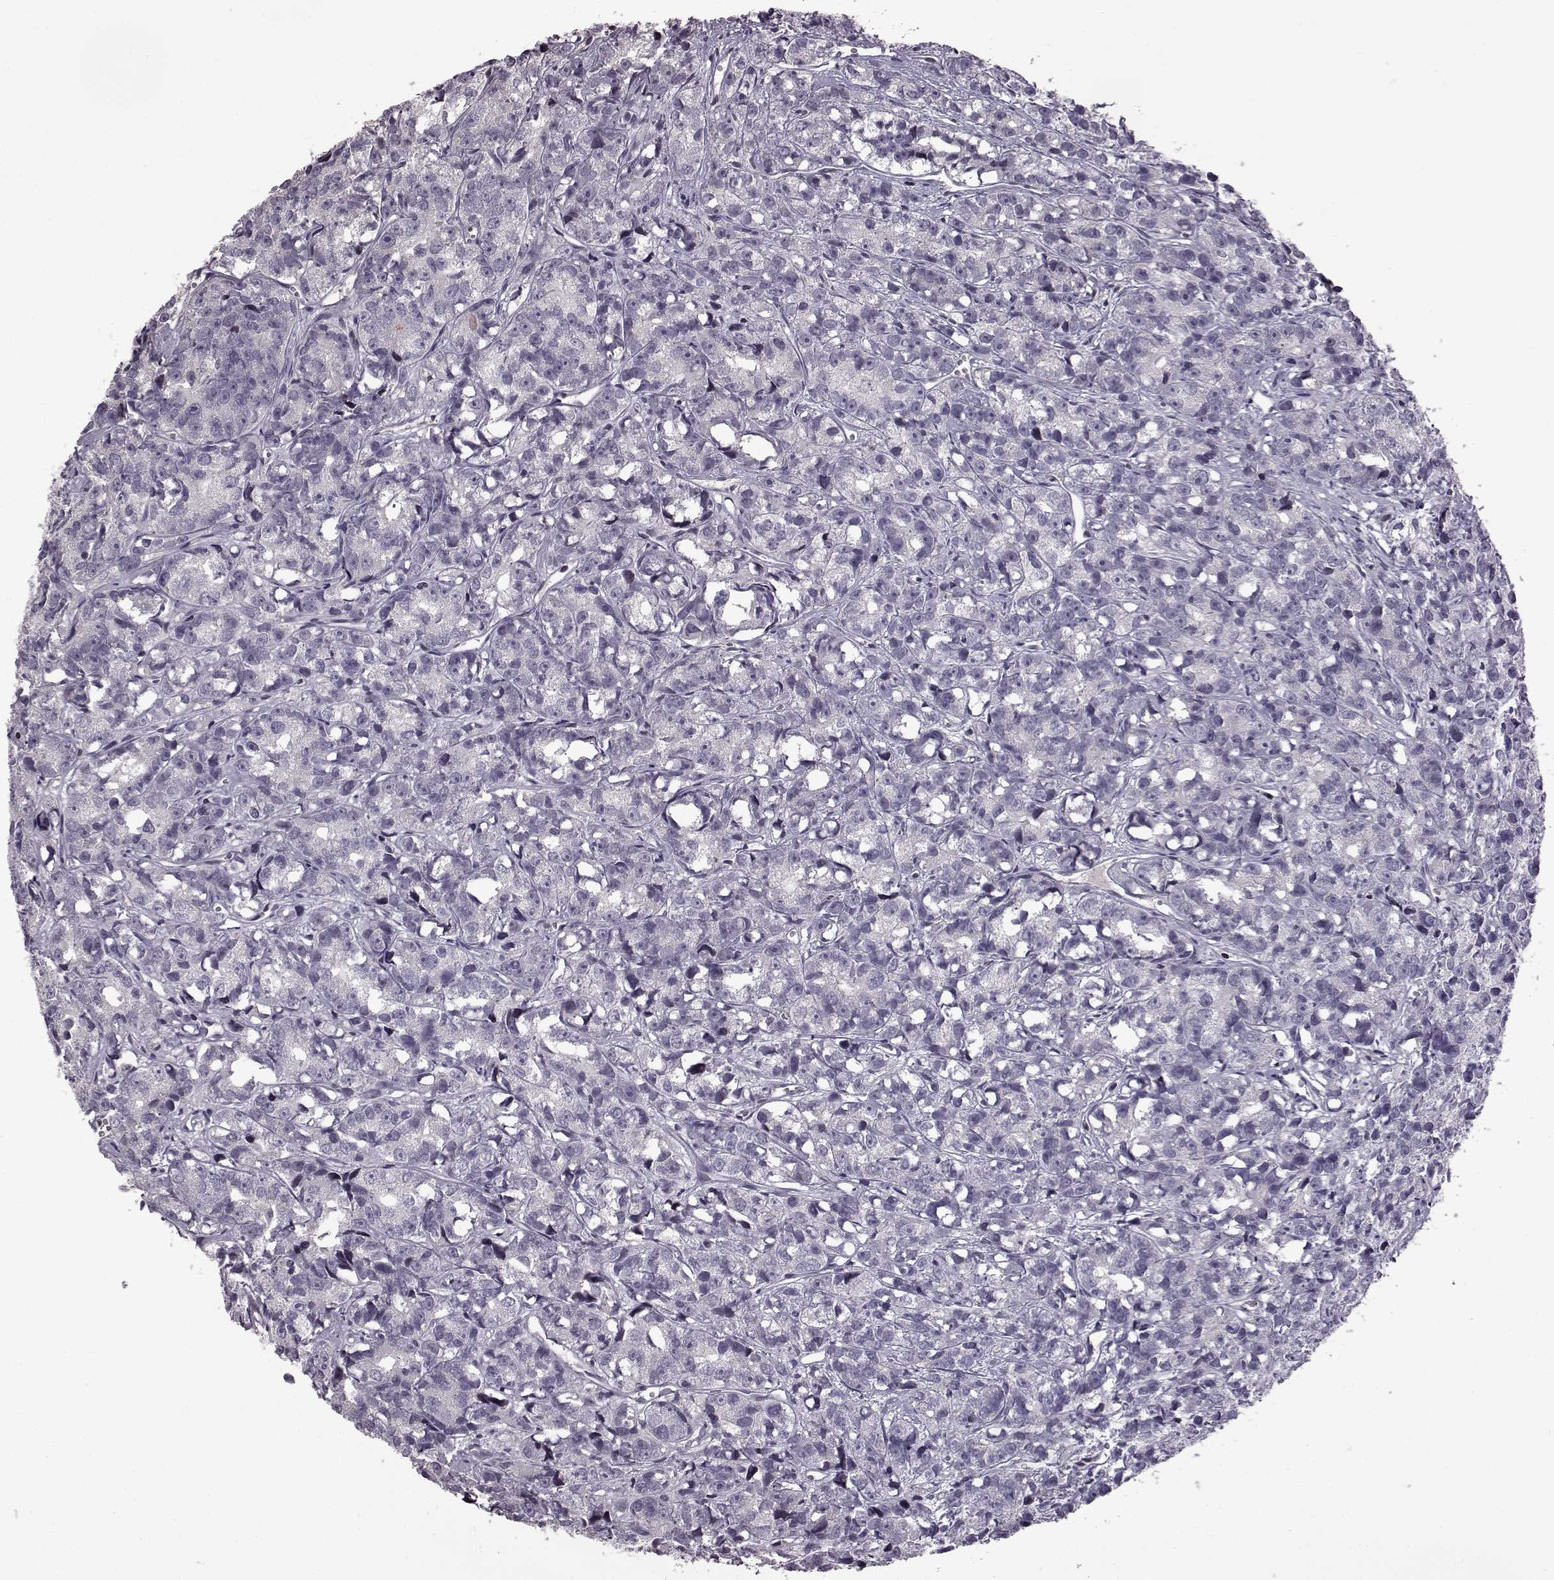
{"staining": {"intensity": "negative", "quantity": "none", "location": "none"}, "tissue": "prostate cancer", "cell_type": "Tumor cells", "image_type": "cancer", "snomed": [{"axis": "morphology", "description": "Adenocarcinoma, High grade"}, {"axis": "topography", "description": "Prostate"}], "caption": "A micrograph of prostate high-grade adenocarcinoma stained for a protein exhibits no brown staining in tumor cells.", "gene": "GAL", "patient": {"sex": "male", "age": 77}}